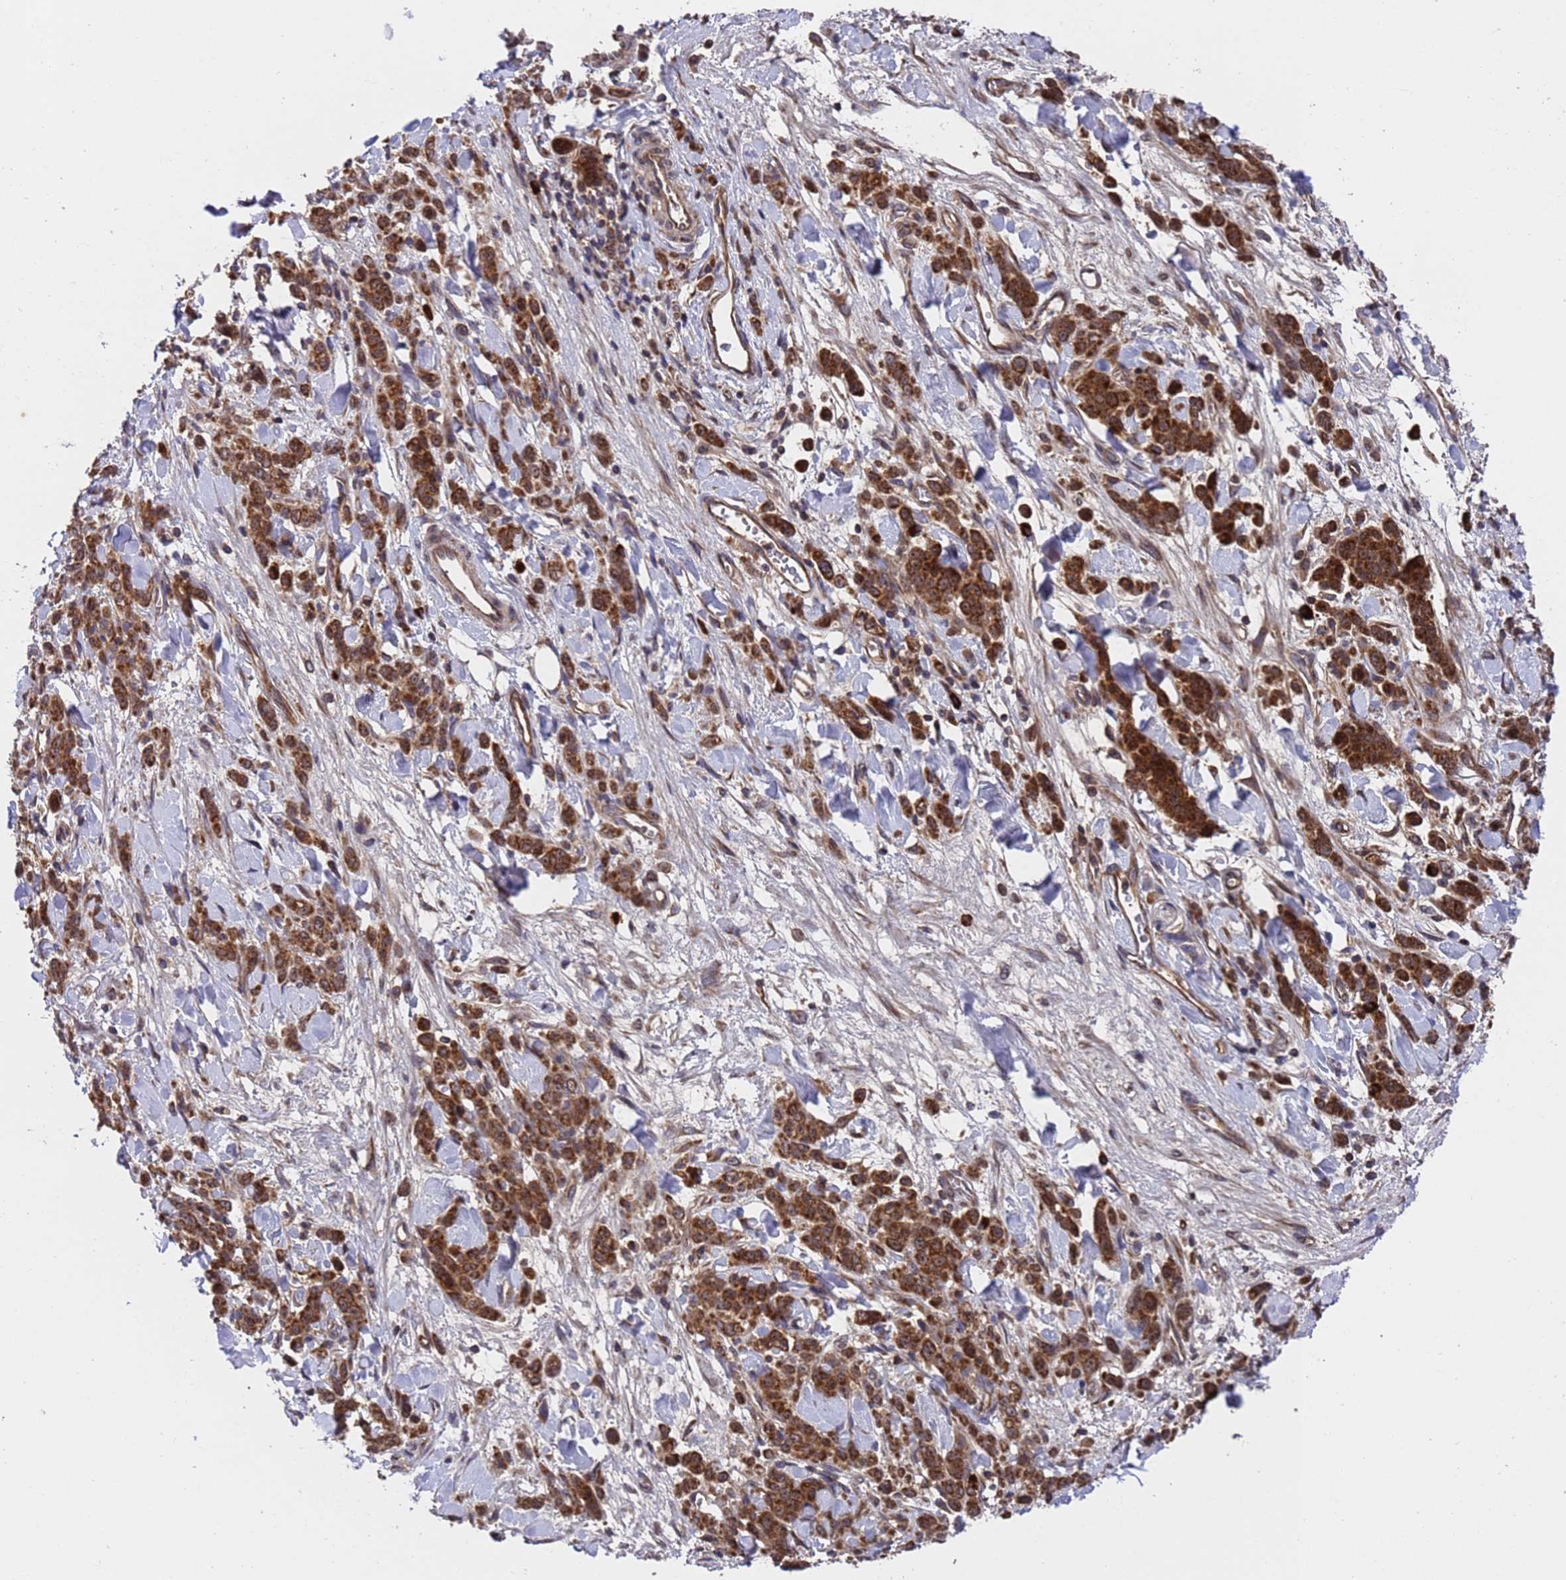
{"staining": {"intensity": "strong", "quantity": ">75%", "location": "cytoplasmic/membranous"}, "tissue": "stomach cancer", "cell_type": "Tumor cells", "image_type": "cancer", "snomed": [{"axis": "morphology", "description": "Normal tissue, NOS"}, {"axis": "morphology", "description": "Adenocarcinoma, NOS"}, {"axis": "topography", "description": "Stomach"}], "caption": "There is high levels of strong cytoplasmic/membranous positivity in tumor cells of stomach cancer, as demonstrated by immunohistochemical staining (brown color).", "gene": "TSR3", "patient": {"sex": "male", "age": 82}}